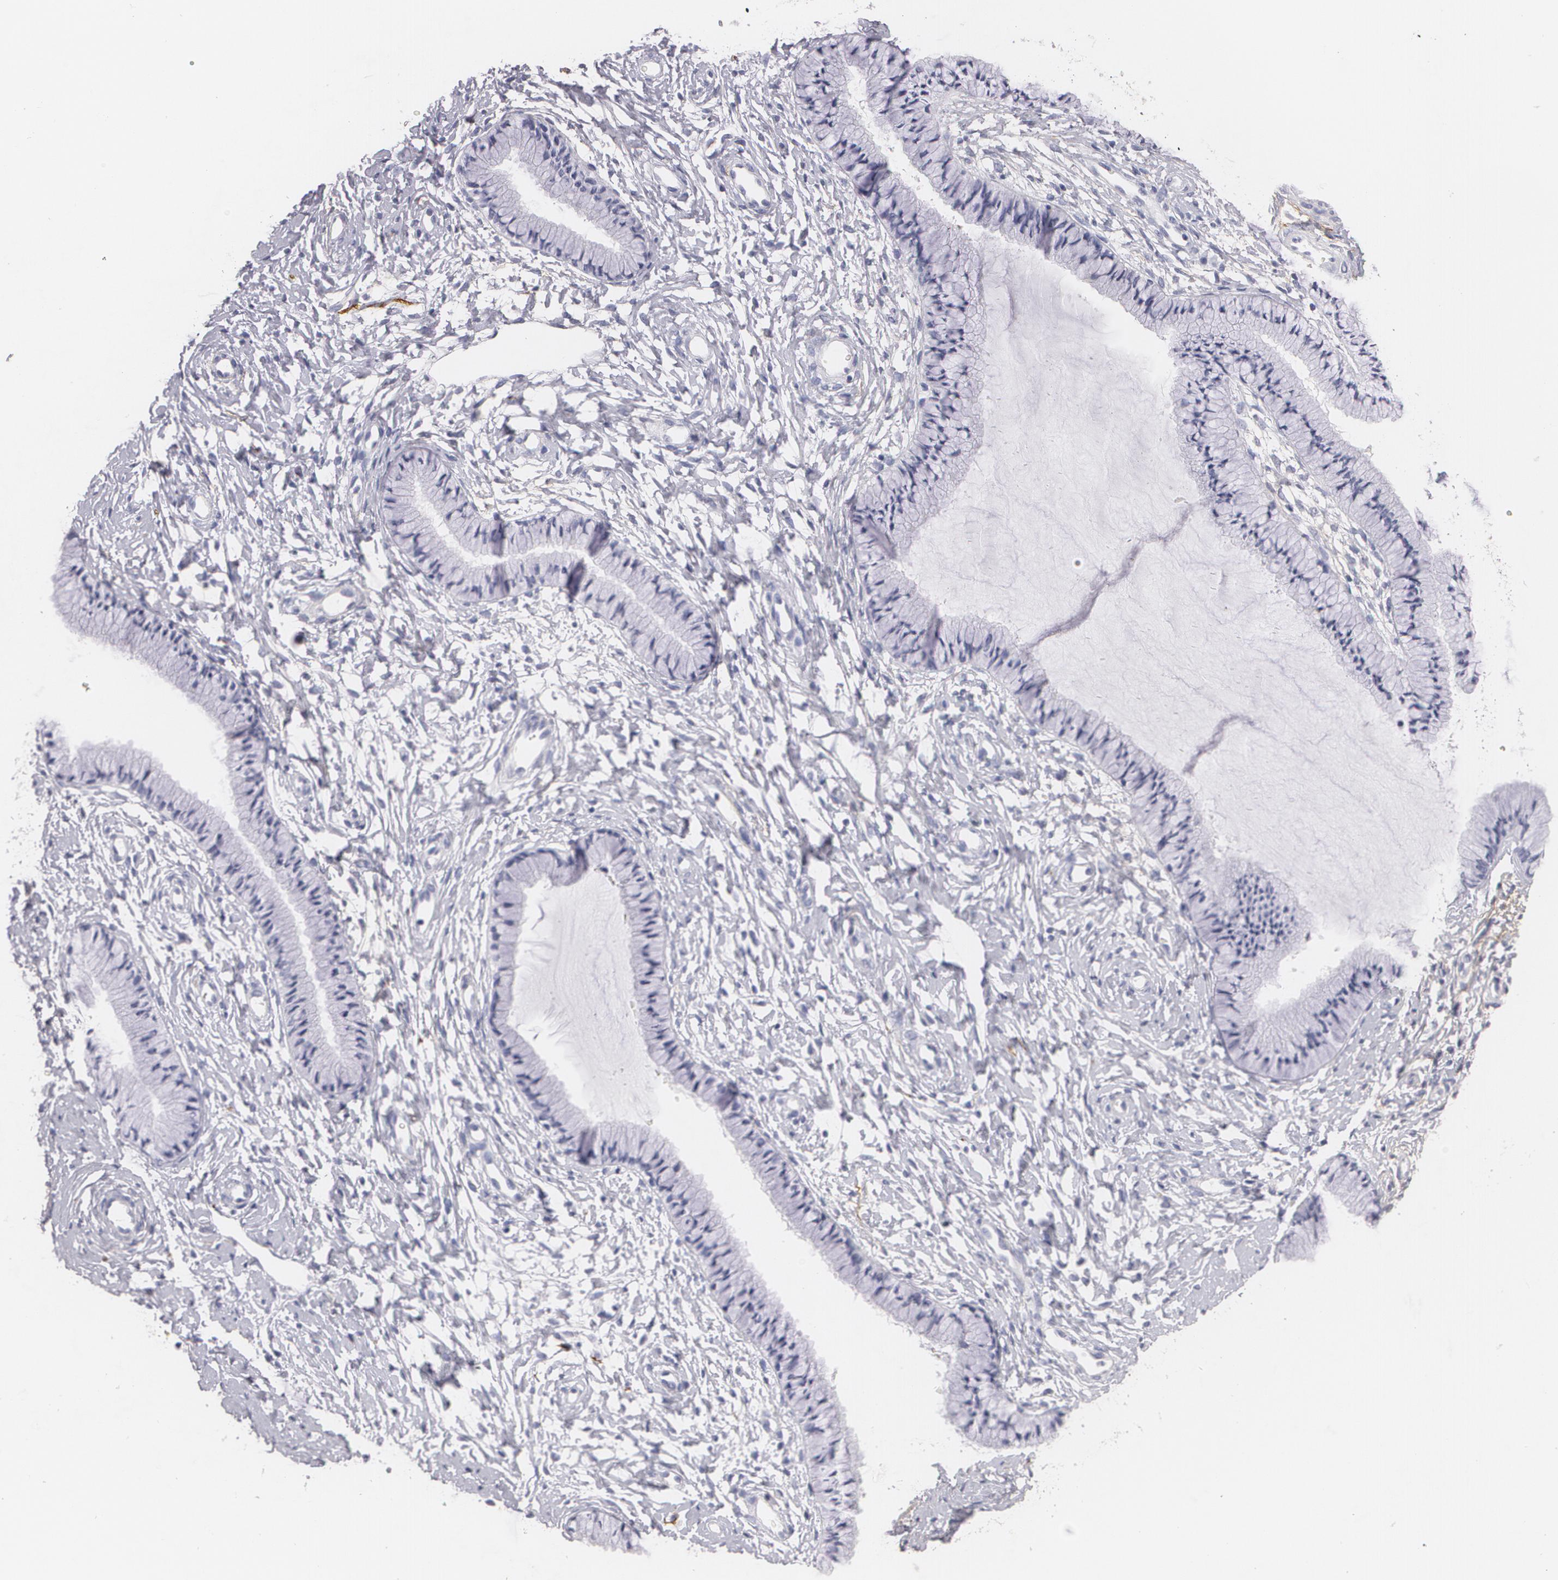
{"staining": {"intensity": "negative", "quantity": "none", "location": "none"}, "tissue": "cervix", "cell_type": "Glandular cells", "image_type": "normal", "snomed": [{"axis": "morphology", "description": "Normal tissue, NOS"}, {"axis": "topography", "description": "Cervix"}], "caption": "DAB immunohistochemical staining of normal human cervix displays no significant staining in glandular cells.", "gene": "NGFR", "patient": {"sex": "female", "age": 46}}